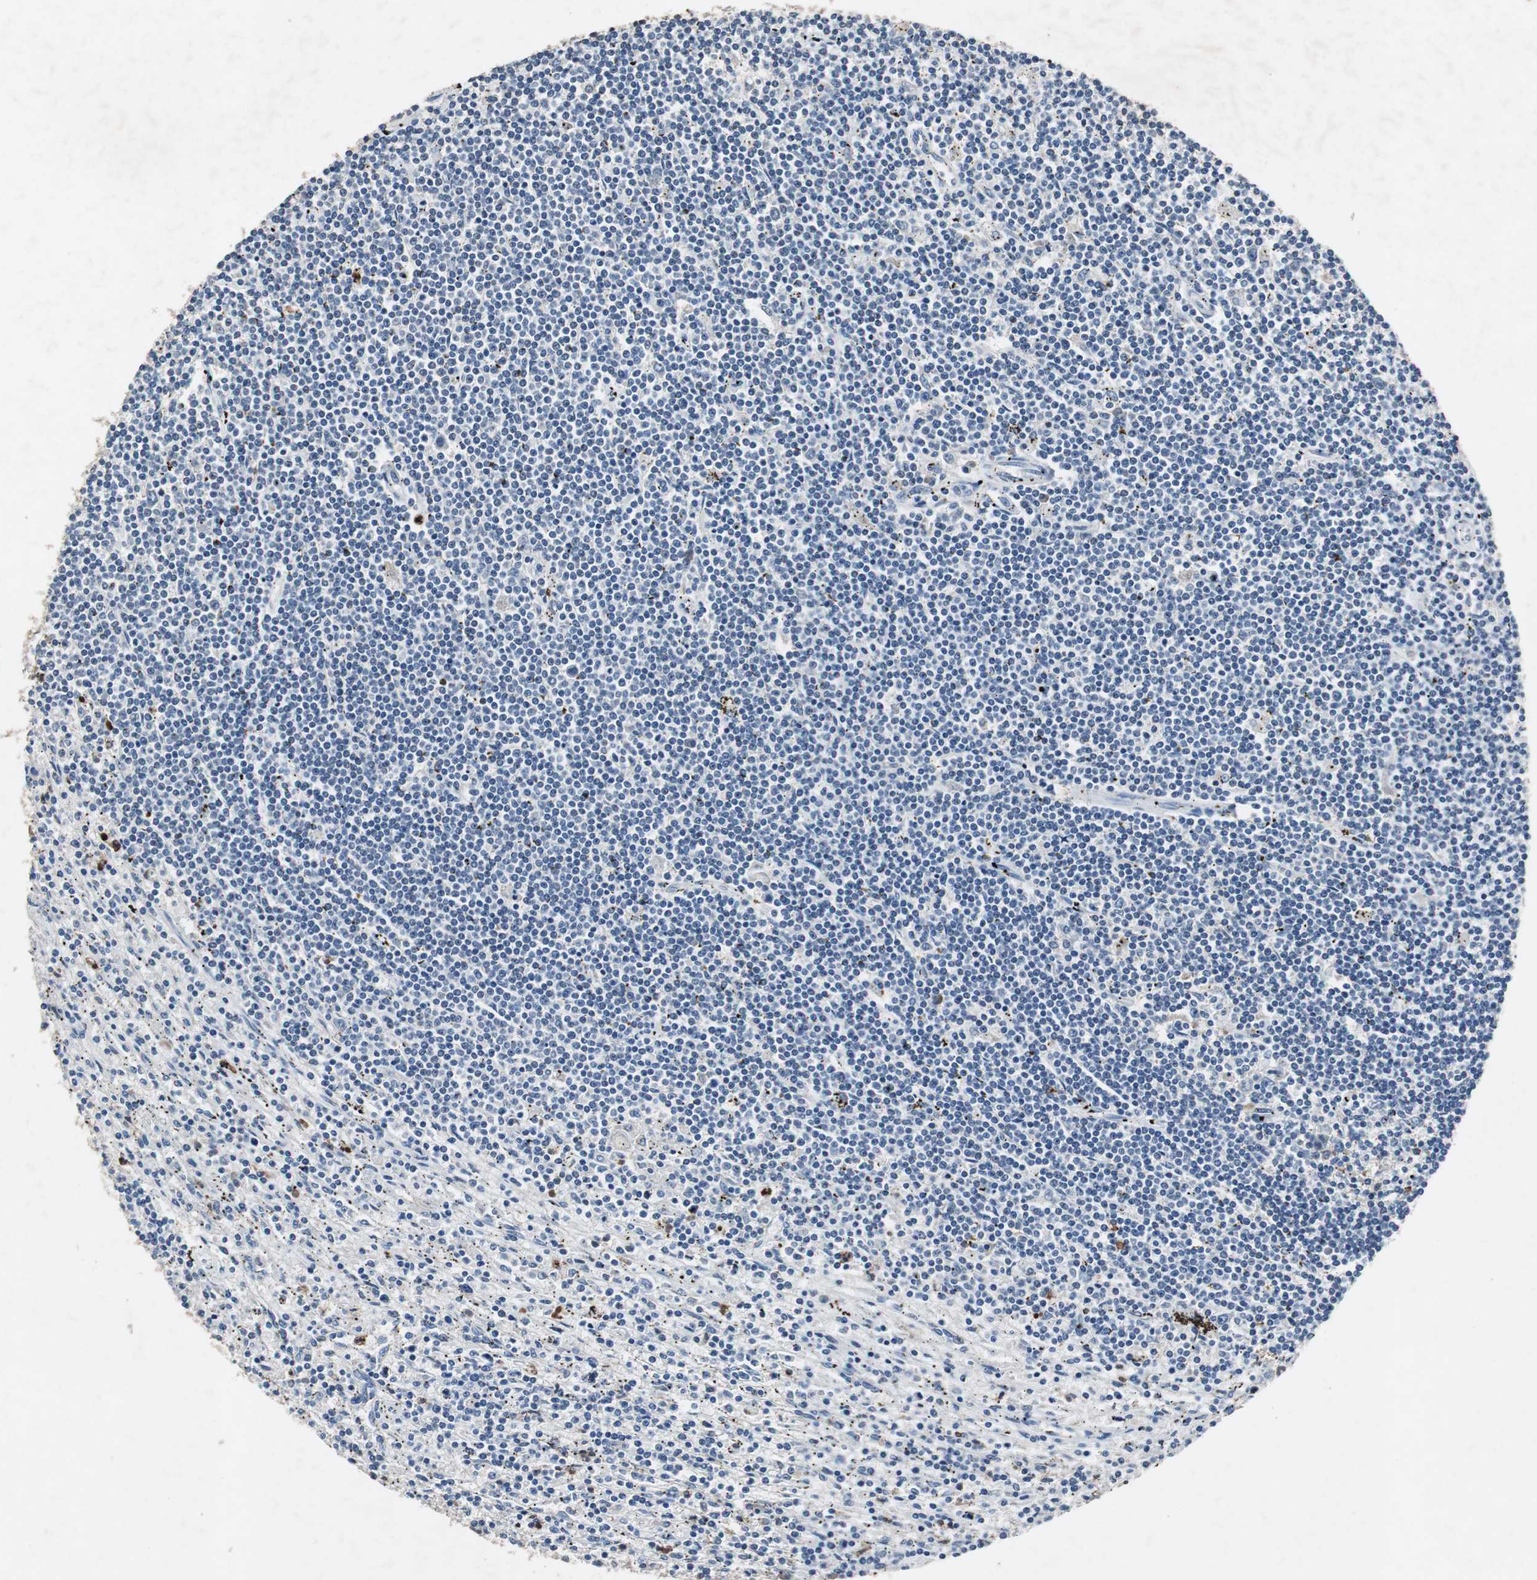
{"staining": {"intensity": "negative", "quantity": "none", "location": "none"}, "tissue": "lymphoma", "cell_type": "Tumor cells", "image_type": "cancer", "snomed": [{"axis": "morphology", "description": "Malignant lymphoma, non-Hodgkin's type, Low grade"}, {"axis": "topography", "description": "Spleen"}], "caption": "DAB (3,3'-diaminobenzidine) immunohistochemical staining of human malignant lymphoma, non-Hodgkin's type (low-grade) displays no significant expression in tumor cells.", "gene": "ADNP2", "patient": {"sex": "male", "age": 76}}